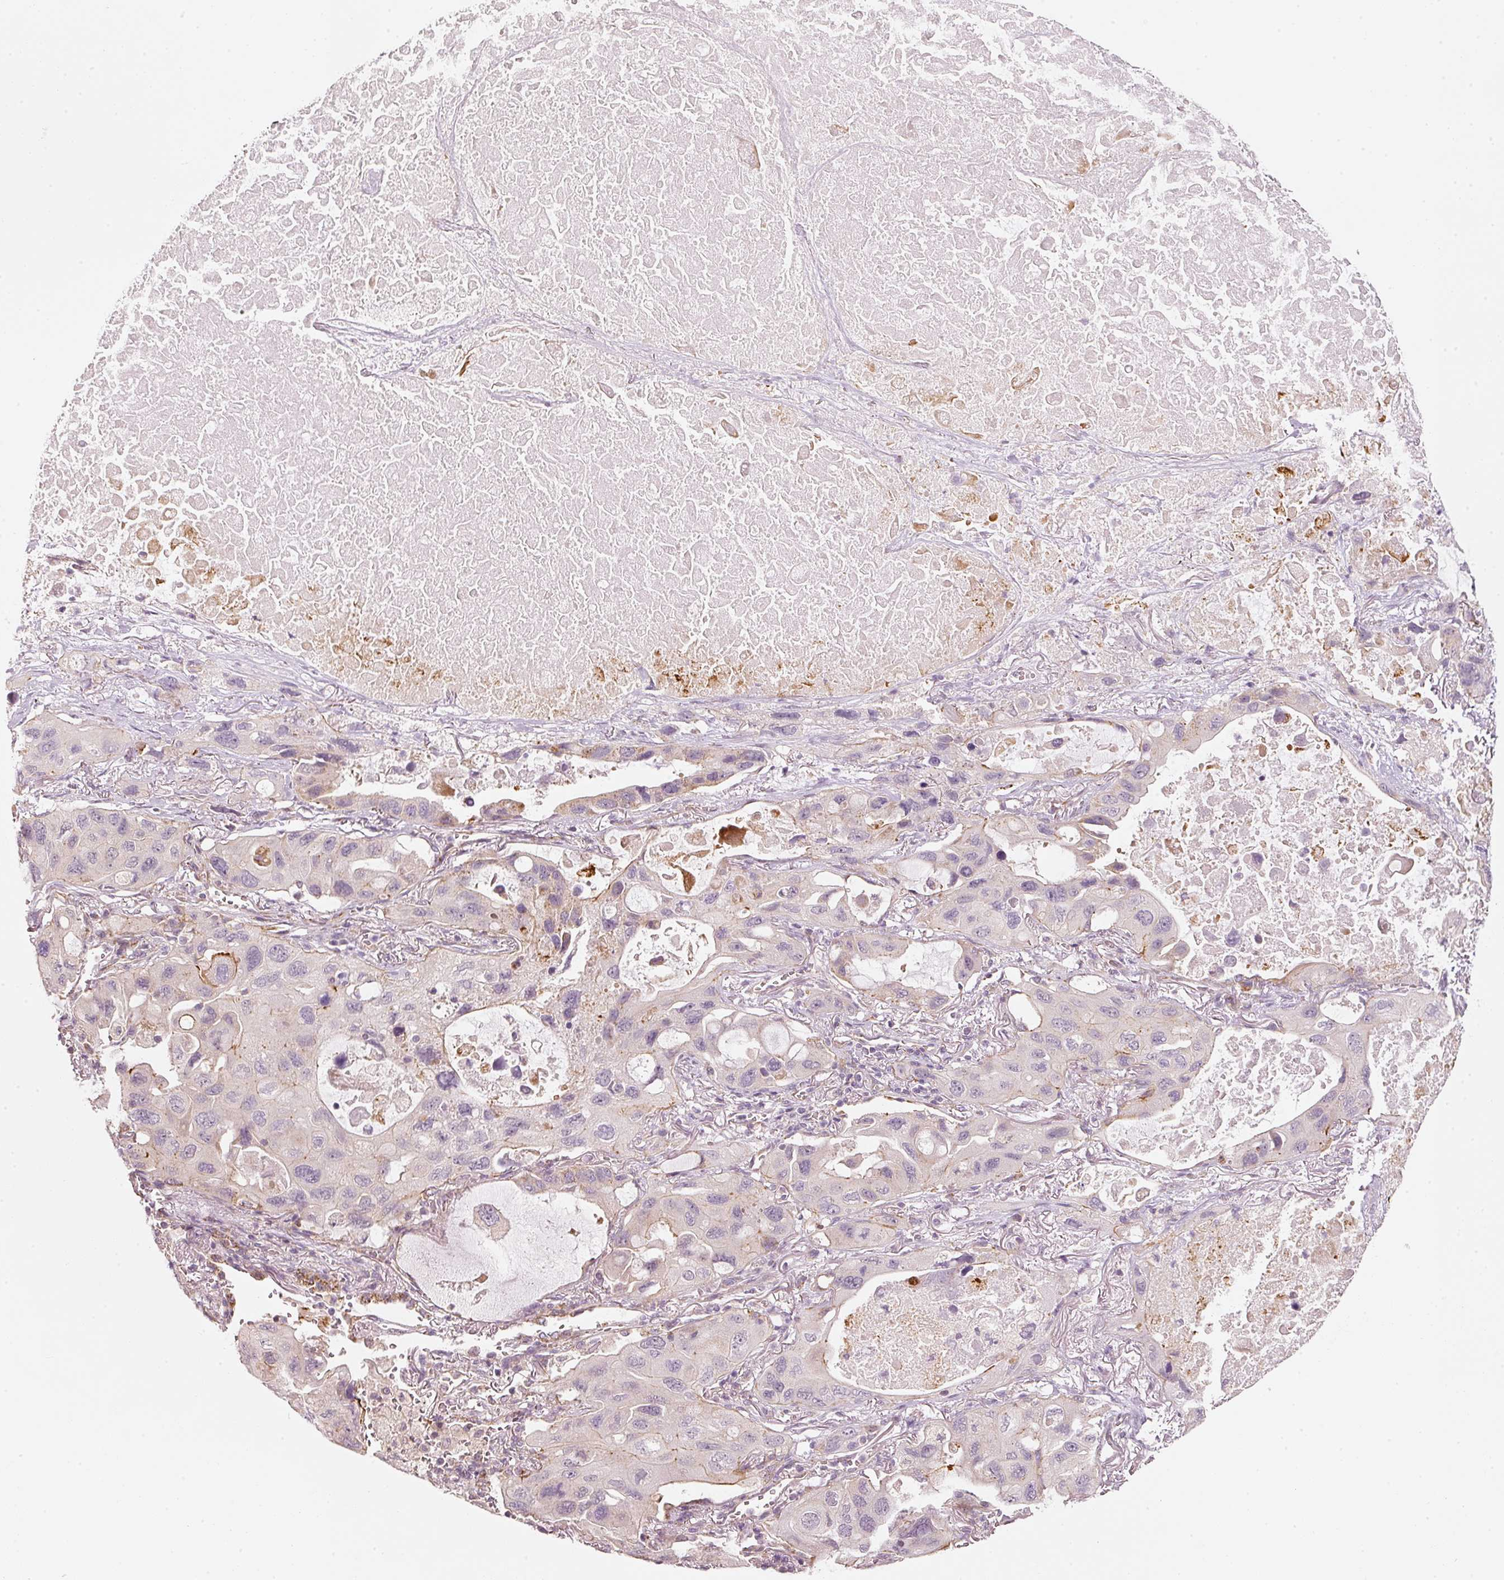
{"staining": {"intensity": "negative", "quantity": "none", "location": "none"}, "tissue": "lung cancer", "cell_type": "Tumor cells", "image_type": "cancer", "snomed": [{"axis": "morphology", "description": "Squamous cell carcinoma, NOS"}, {"axis": "topography", "description": "Lung"}], "caption": "There is no significant staining in tumor cells of lung cancer (squamous cell carcinoma).", "gene": "ARHGAP22", "patient": {"sex": "female", "age": 73}}